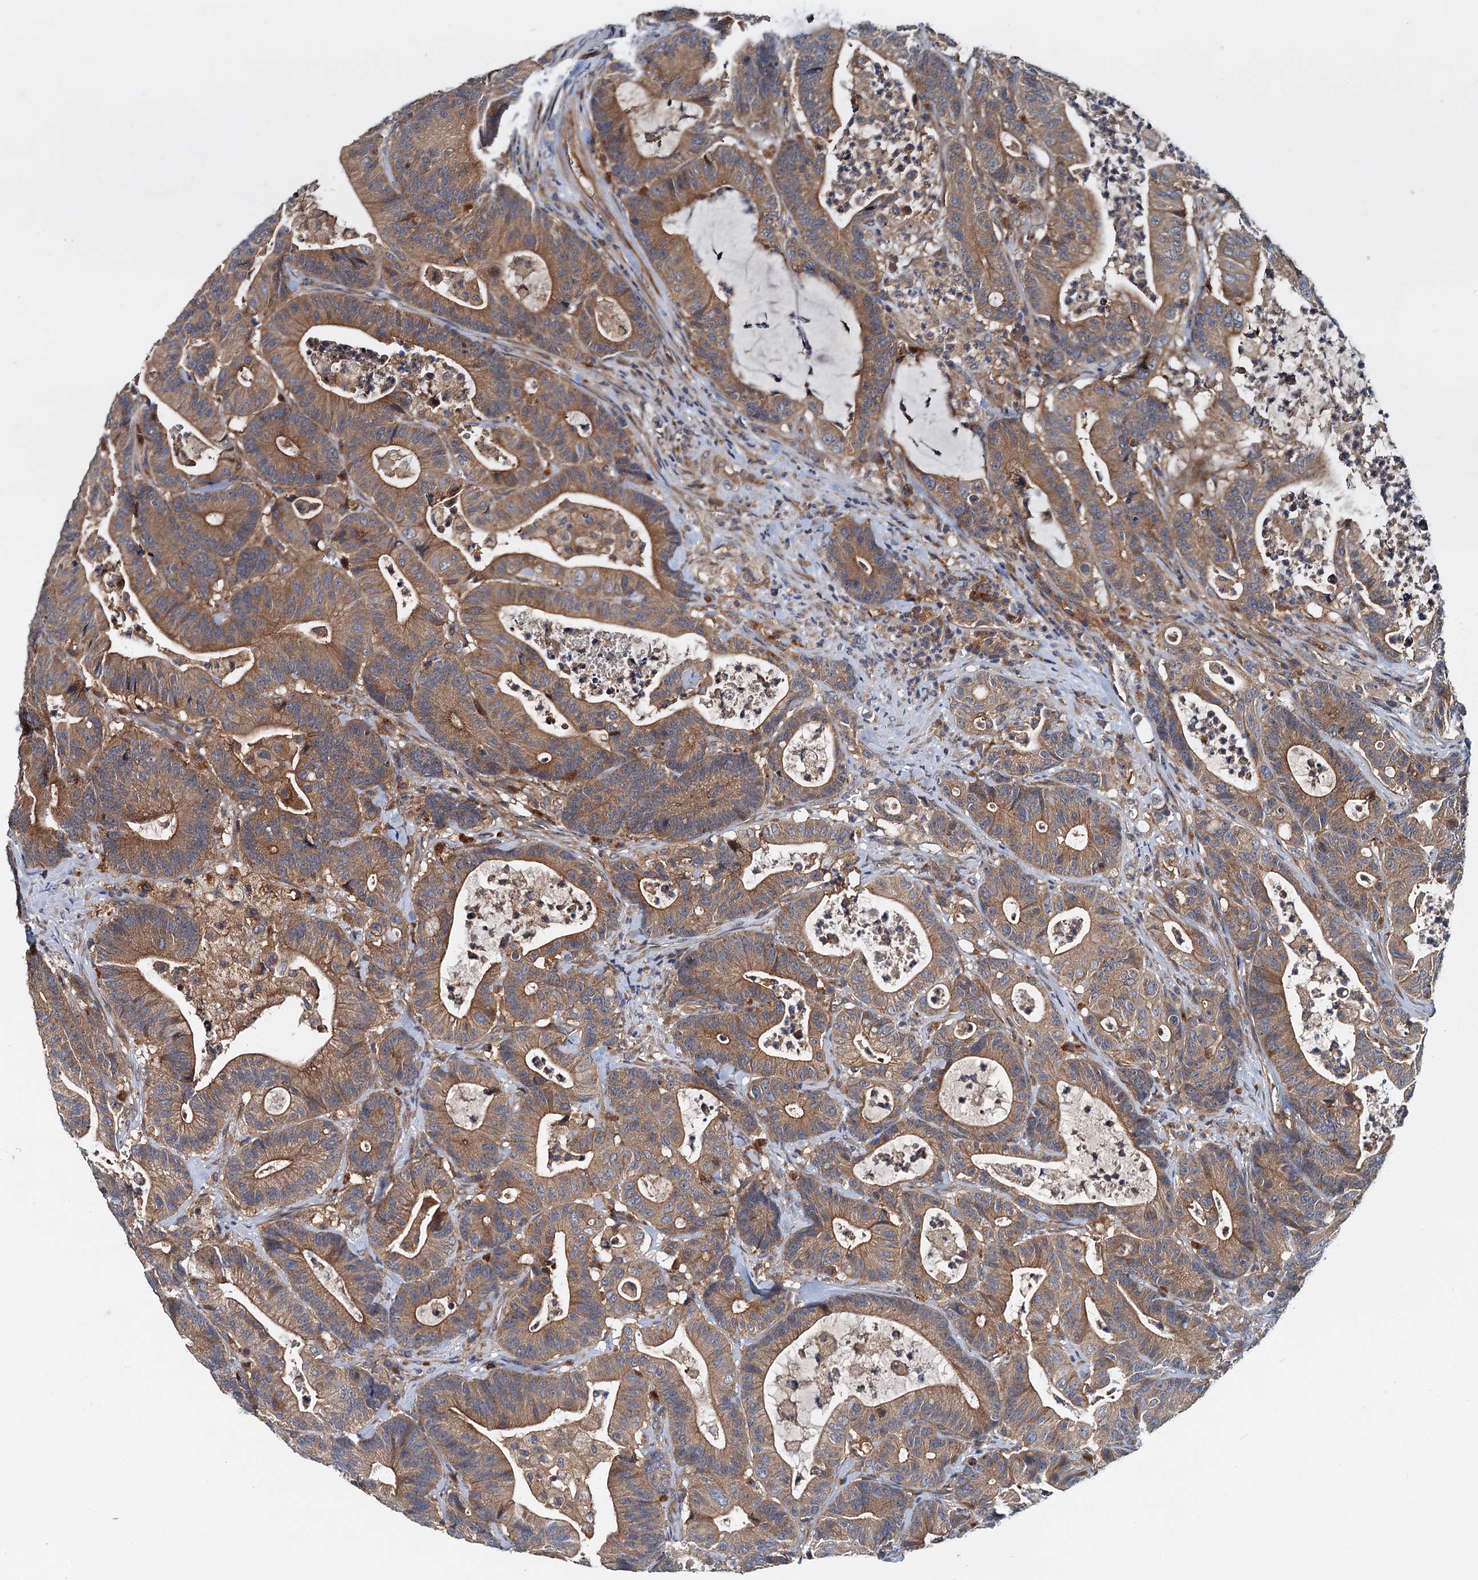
{"staining": {"intensity": "moderate", "quantity": ">75%", "location": "cytoplasmic/membranous"}, "tissue": "colorectal cancer", "cell_type": "Tumor cells", "image_type": "cancer", "snomed": [{"axis": "morphology", "description": "Adenocarcinoma, NOS"}, {"axis": "topography", "description": "Colon"}], "caption": "IHC (DAB) staining of human colorectal cancer reveals moderate cytoplasmic/membranous protein expression in approximately >75% of tumor cells.", "gene": "EFL1", "patient": {"sex": "female", "age": 84}}